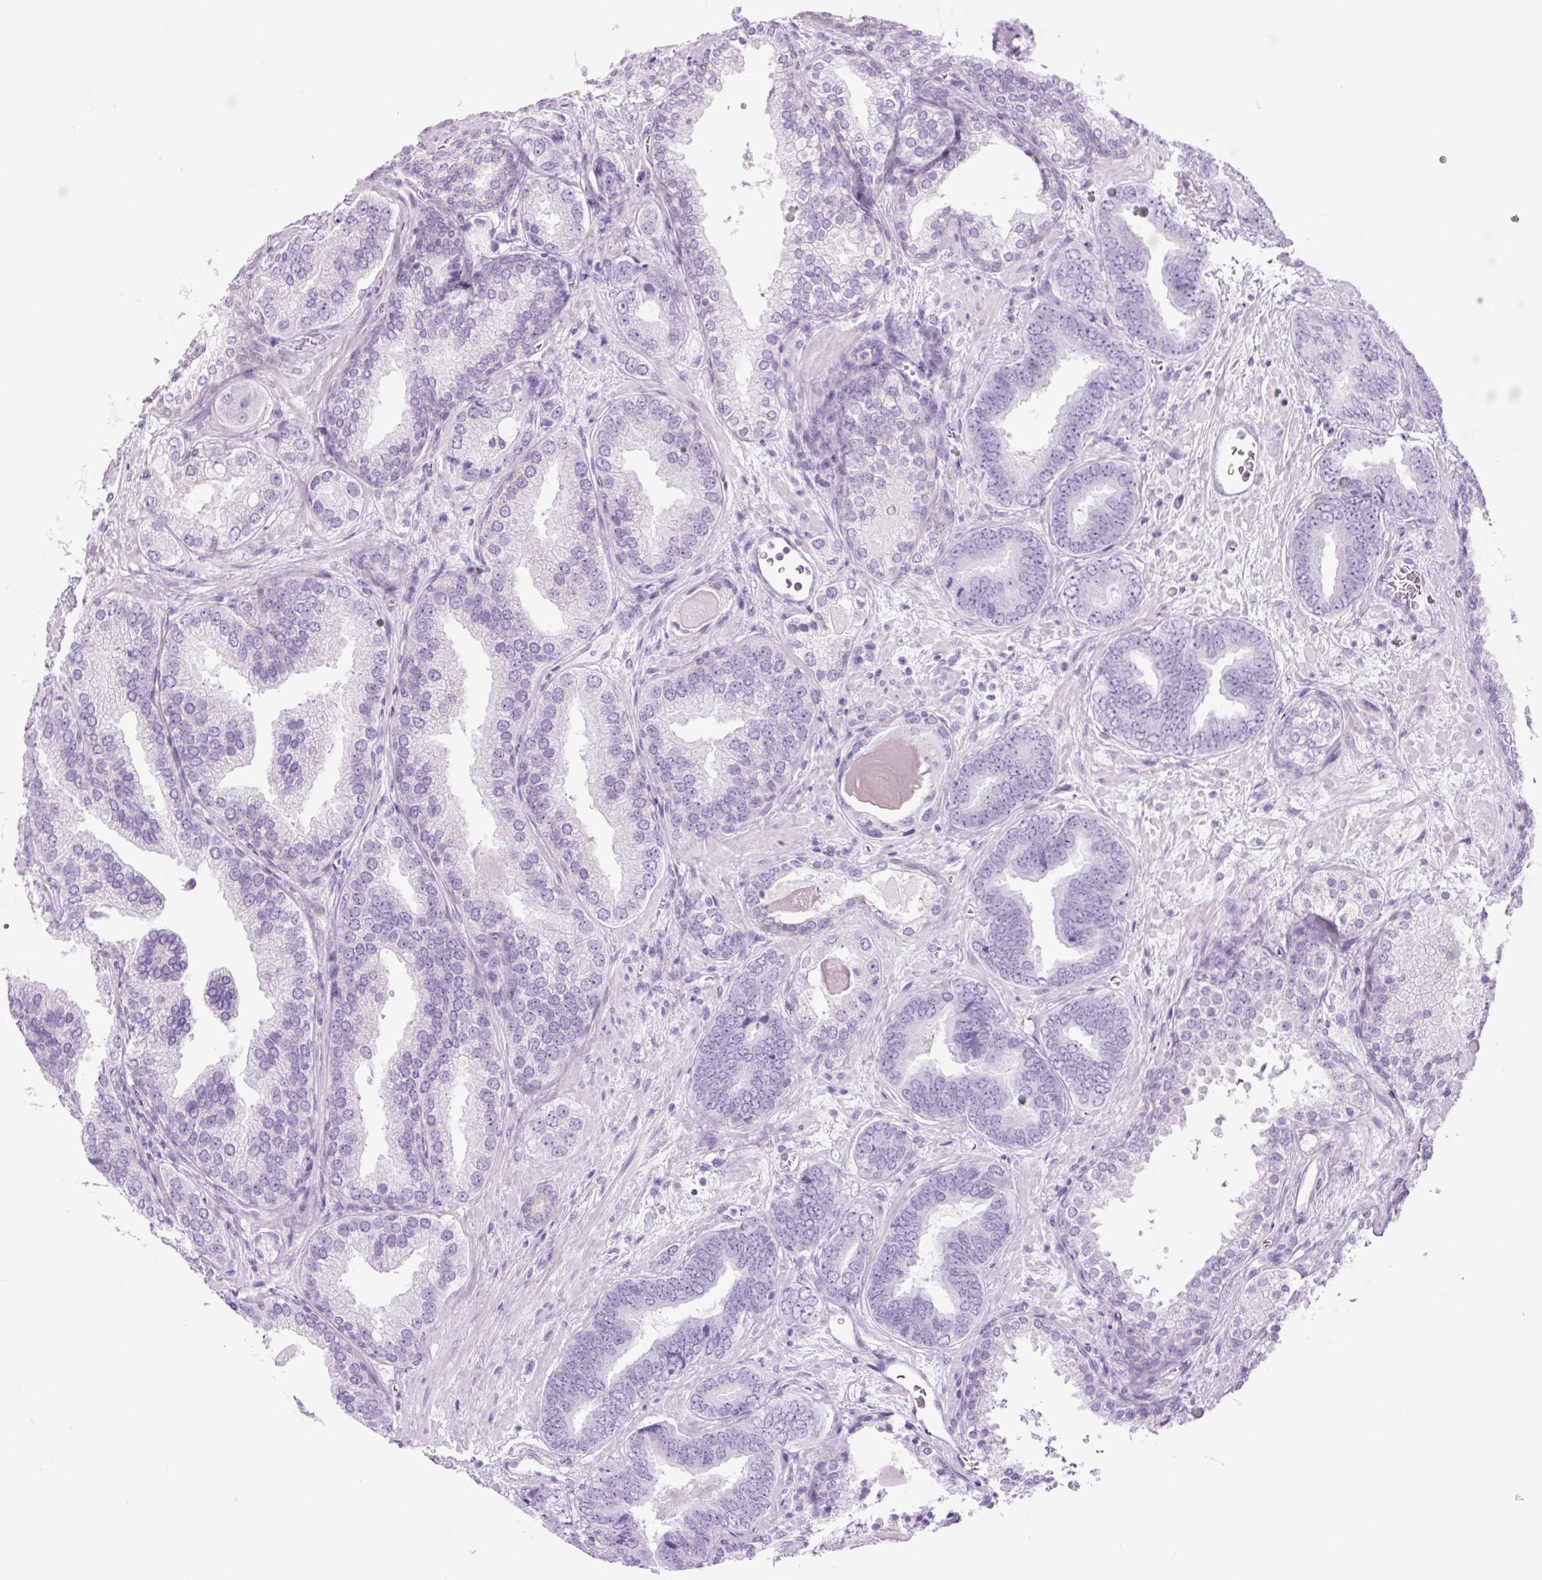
{"staining": {"intensity": "negative", "quantity": "none", "location": "none"}, "tissue": "prostate cancer", "cell_type": "Tumor cells", "image_type": "cancer", "snomed": [{"axis": "morphology", "description": "Adenocarcinoma, High grade"}, {"axis": "topography", "description": "Prostate"}], "caption": "DAB (3,3'-diaminobenzidine) immunohistochemical staining of human high-grade adenocarcinoma (prostate) exhibits no significant expression in tumor cells.", "gene": "TFF2", "patient": {"sex": "male", "age": 63}}